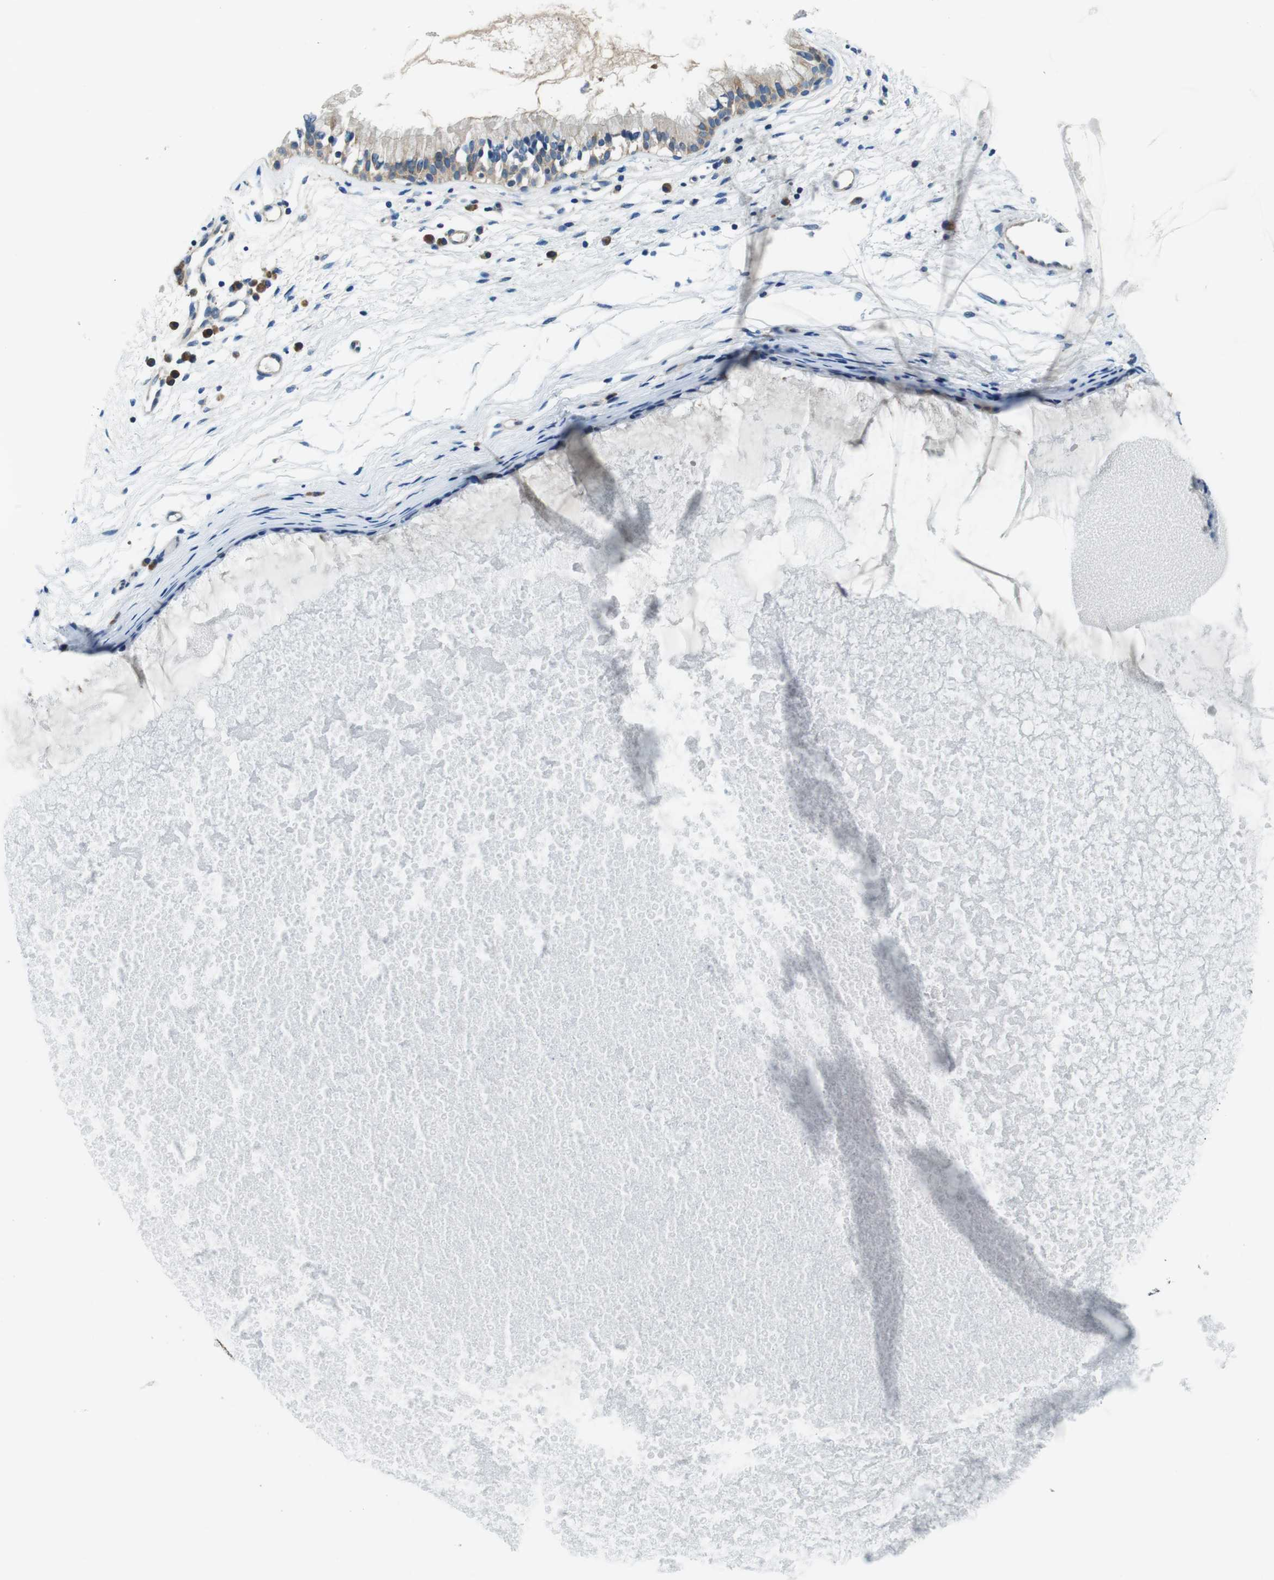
{"staining": {"intensity": "moderate", "quantity": ">75%", "location": "cytoplasmic/membranous"}, "tissue": "nasopharynx", "cell_type": "Respiratory epithelial cells", "image_type": "normal", "snomed": [{"axis": "morphology", "description": "Normal tissue, NOS"}, {"axis": "topography", "description": "Nasopharynx"}], "caption": "A high-resolution photomicrograph shows immunohistochemistry (IHC) staining of unremarkable nasopharynx, which displays moderate cytoplasmic/membranous positivity in approximately >75% of respiratory epithelial cells.", "gene": "EIF2B5", "patient": {"sex": "male", "age": 21}}